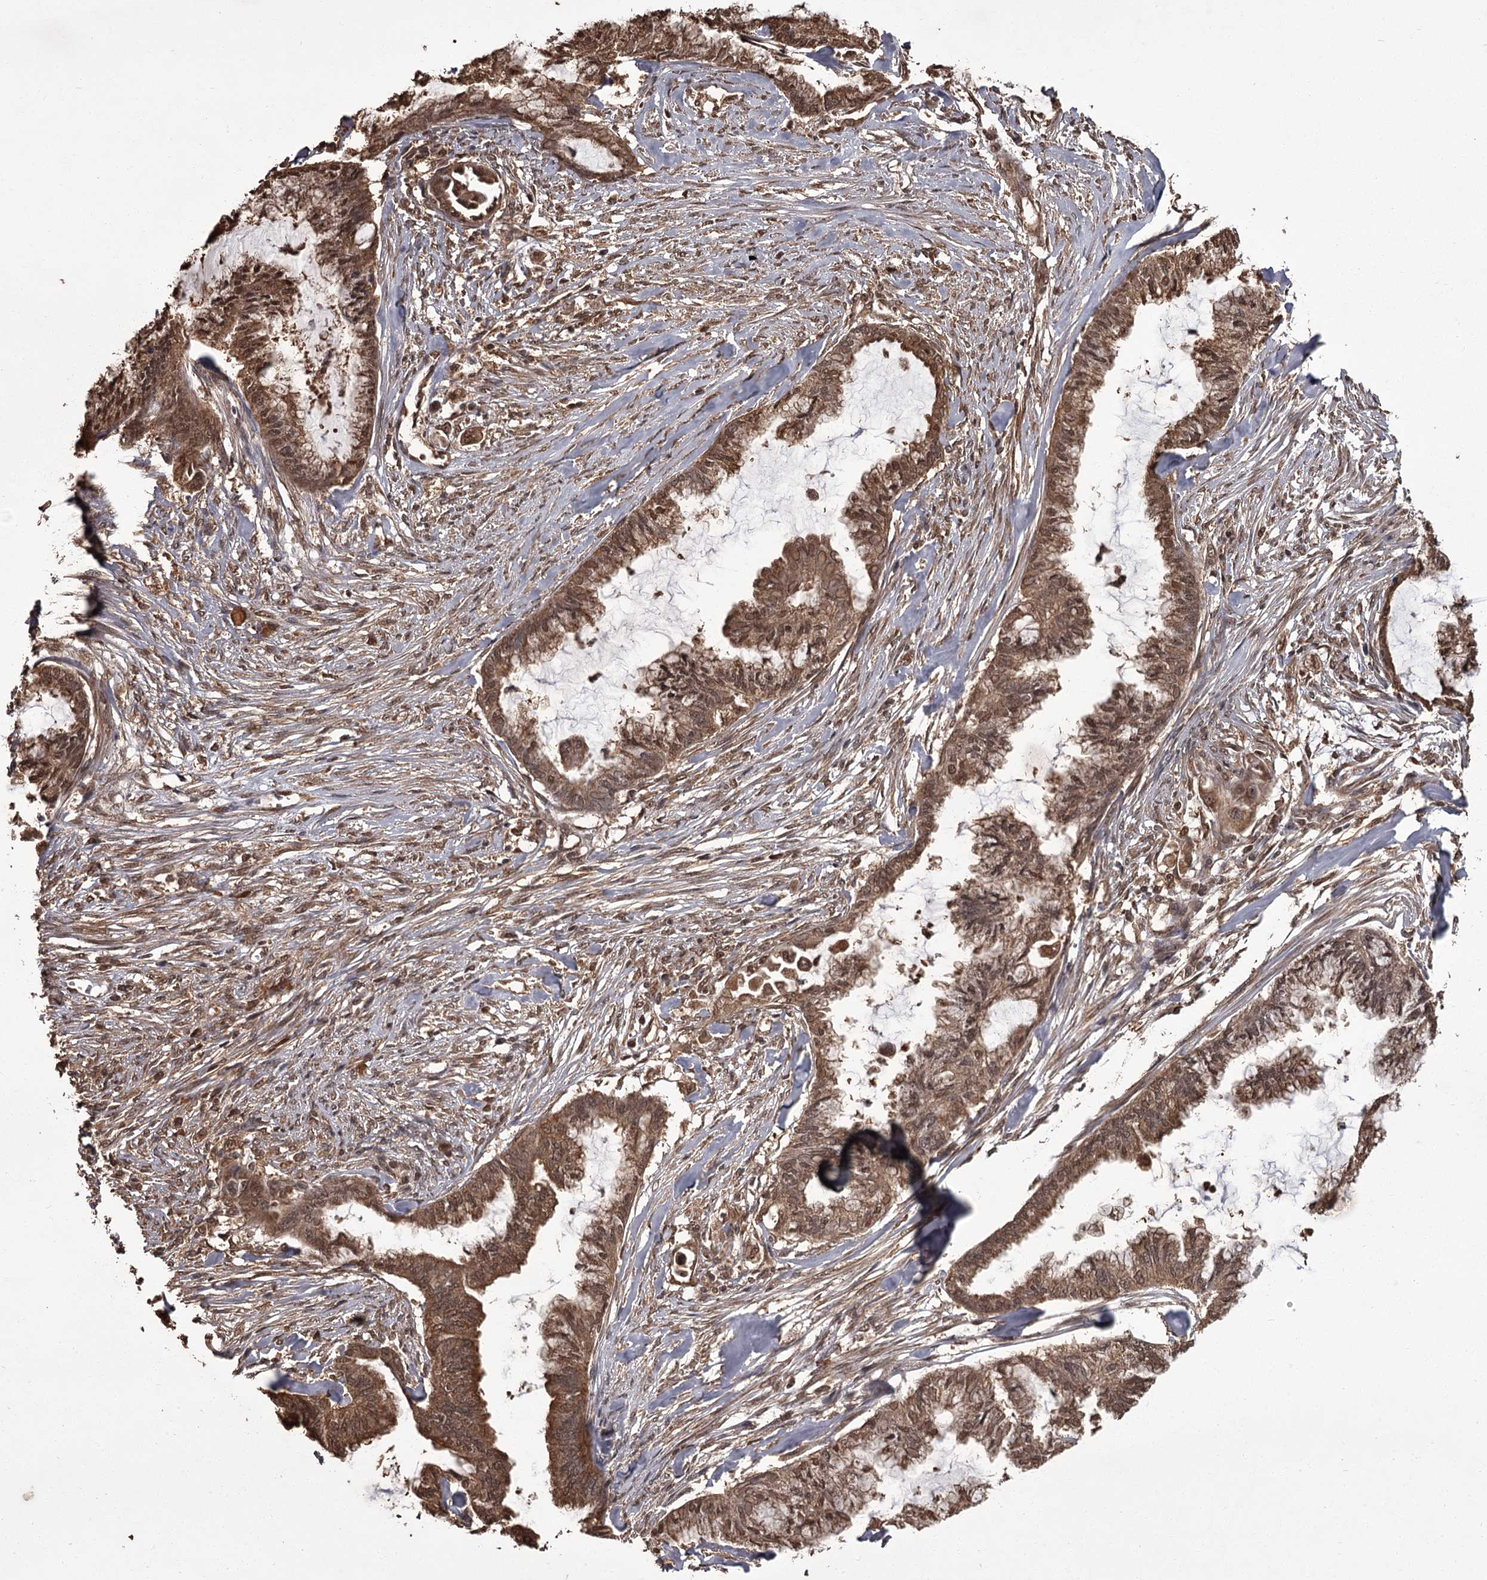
{"staining": {"intensity": "moderate", "quantity": ">75%", "location": "cytoplasmic/membranous,nuclear"}, "tissue": "endometrial cancer", "cell_type": "Tumor cells", "image_type": "cancer", "snomed": [{"axis": "morphology", "description": "Adenocarcinoma, NOS"}, {"axis": "topography", "description": "Endometrium"}], "caption": "Immunohistochemical staining of endometrial adenocarcinoma shows medium levels of moderate cytoplasmic/membranous and nuclear staining in about >75% of tumor cells.", "gene": "NPRL2", "patient": {"sex": "female", "age": 86}}